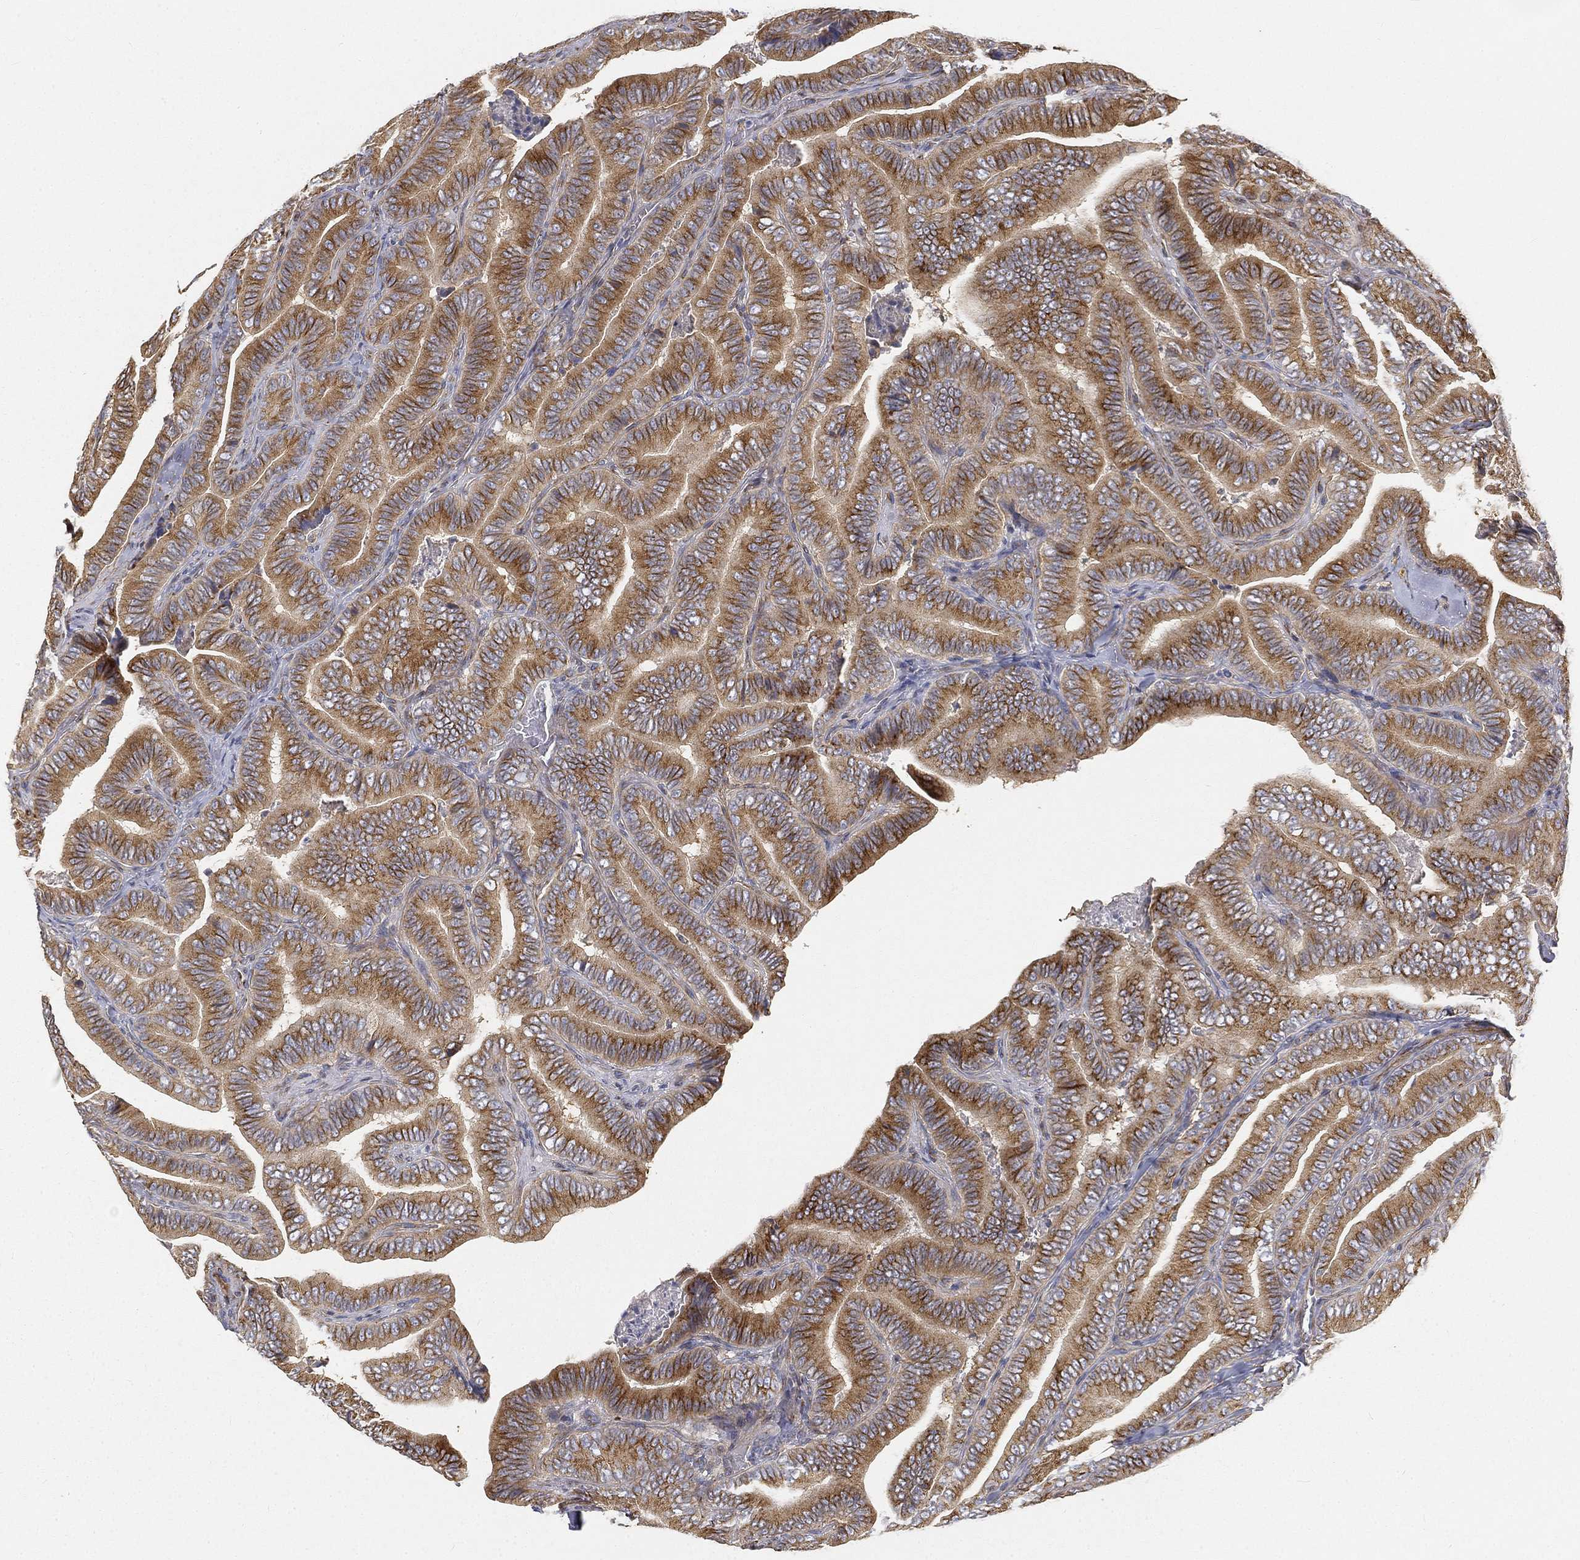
{"staining": {"intensity": "moderate", "quantity": ">75%", "location": "cytoplasmic/membranous"}, "tissue": "thyroid cancer", "cell_type": "Tumor cells", "image_type": "cancer", "snomed": [{"axis": "morphology", "description": "Papillary adenocarcinoma, NOS"}, {"axis": "topography", "description": "Thyroid gland"}], "caption": "Human papillary adenocarcinoma (thyroid) stained with a protein marker shows moderate staining in tumor cells.", "gene": "TMEM25", "patient": {"sex": "male", "age": 61}}